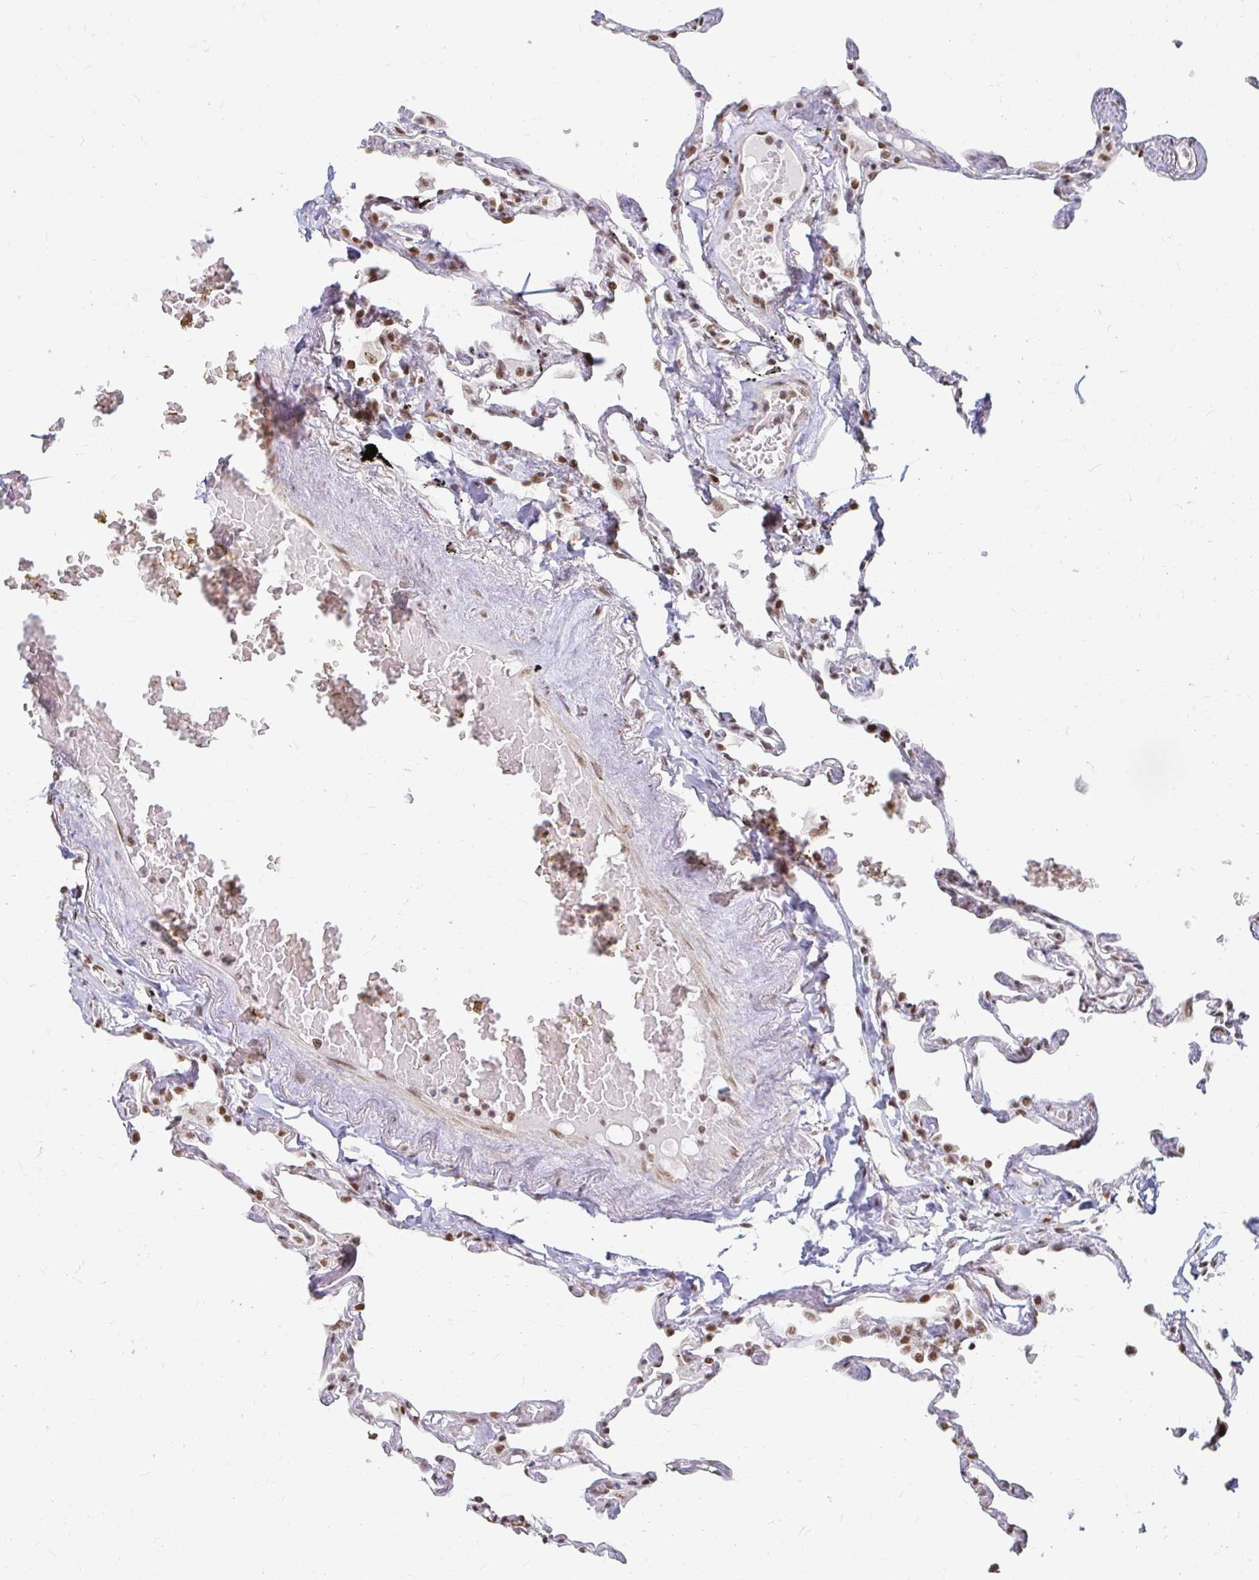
{"staining": {"intensity": "strong", "quantity": ">75%", "location": "nuclear"}, "tissue": "lung", "cell_type": "Alveolar cells", "image_type": "normal", "snomed": [{"axis": "morphology", "description": "Normal tissue, NOS"}, {"axis": "topography", "description": "Lung"}], "caption": "Protein staining reveals strong nuclear staining in about >75% of alveolar cells in normal lung.", "gene": "HNRNPU", "patient": {"sex": "female", "age": 67}}